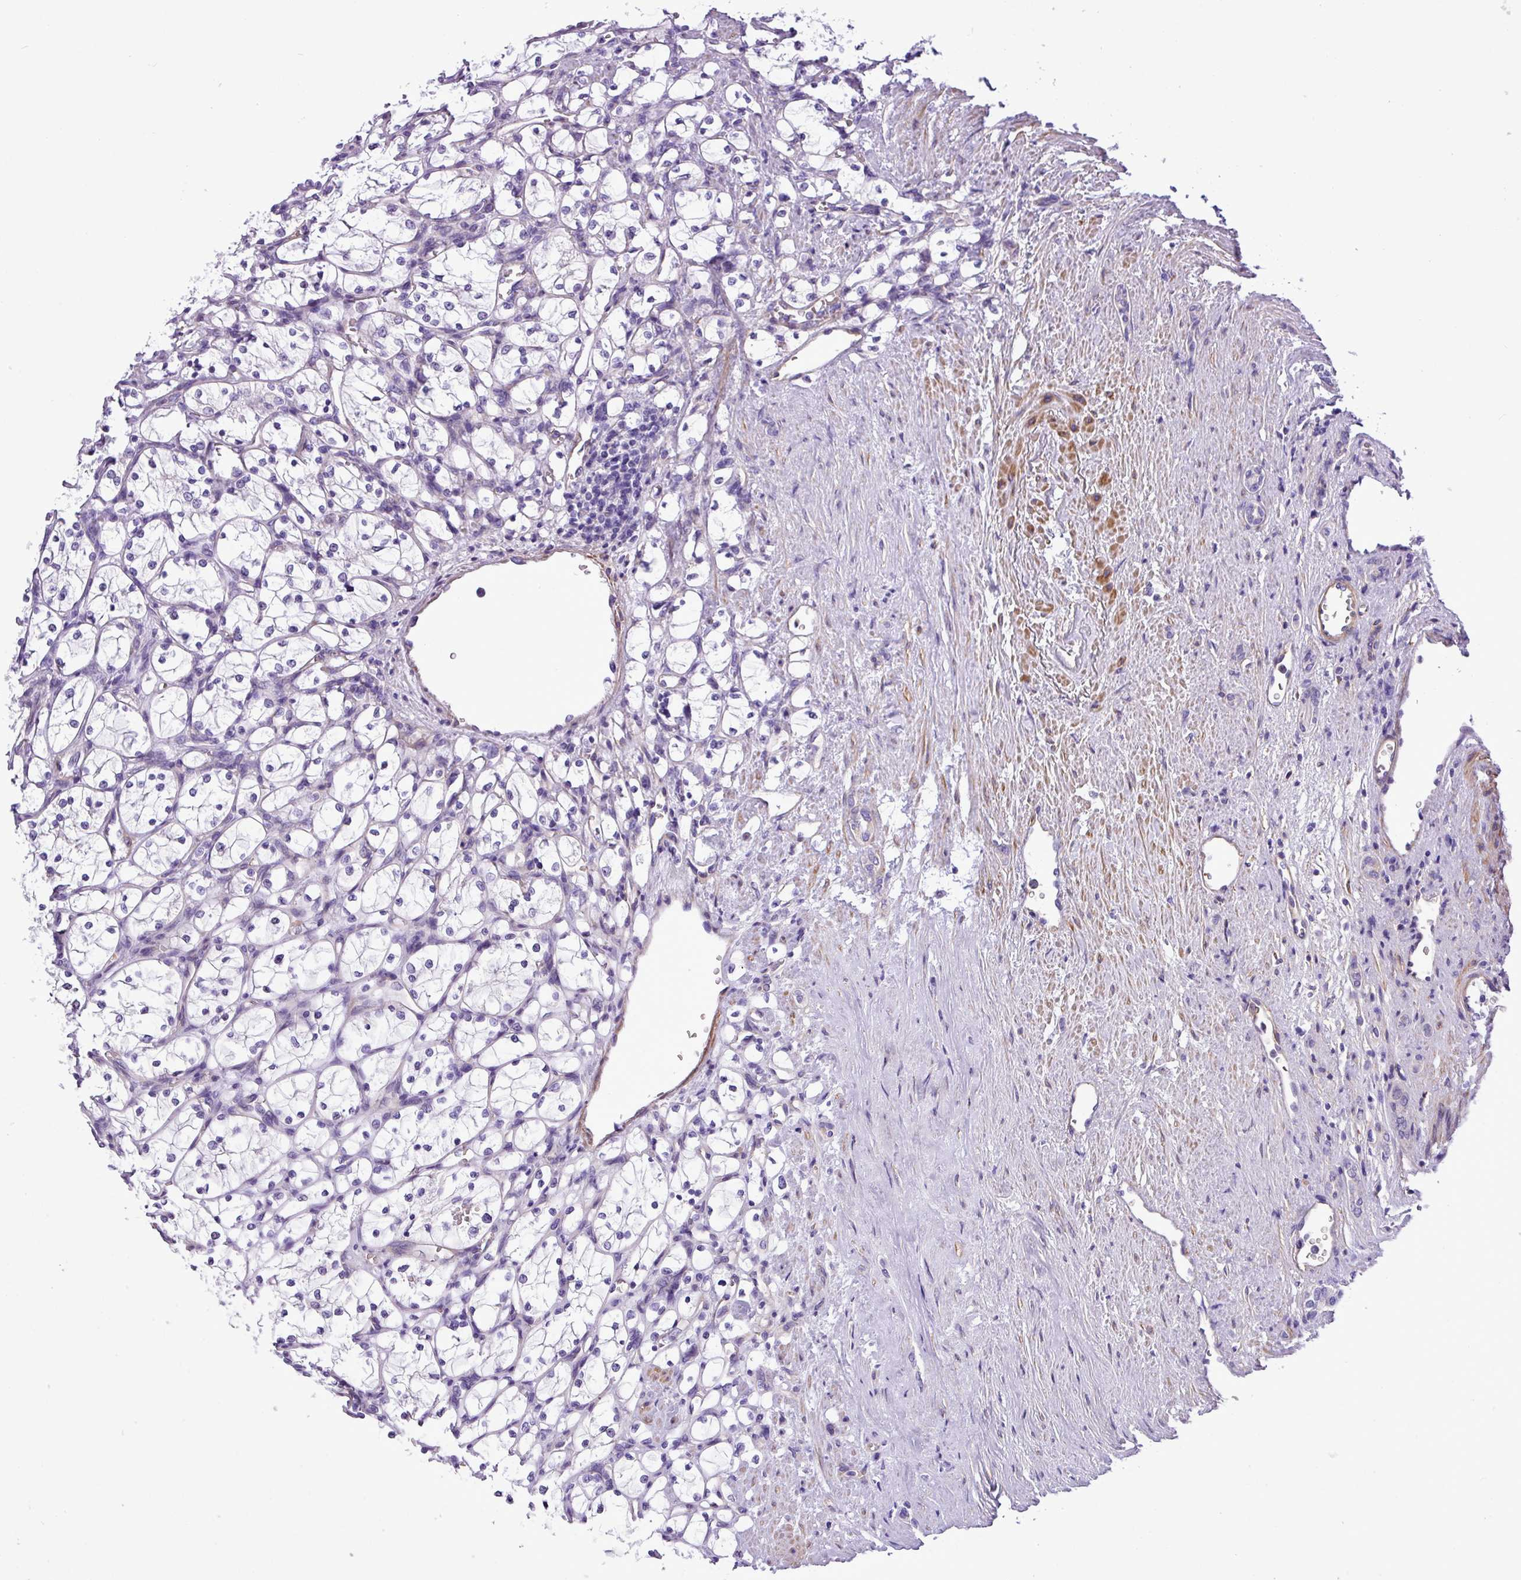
{"staining": {"intensity": "negative", "quantity": "none", "location": "none"}, "tissue": "renal cancer", "cell_type": "Tumor cells", "image_type": "cancer", "snomed": [{"axis": "morphology", "description": "Adenocarcinoma, NOS"}, {"axis": "topography", "description": "Kidney"}], "caption": "A photomicrograph of human renal adenocarcinoma is negative for staining in tumor cells.", "gene": "C11orf91", "patient": {"sex": "female", "age": 69}}